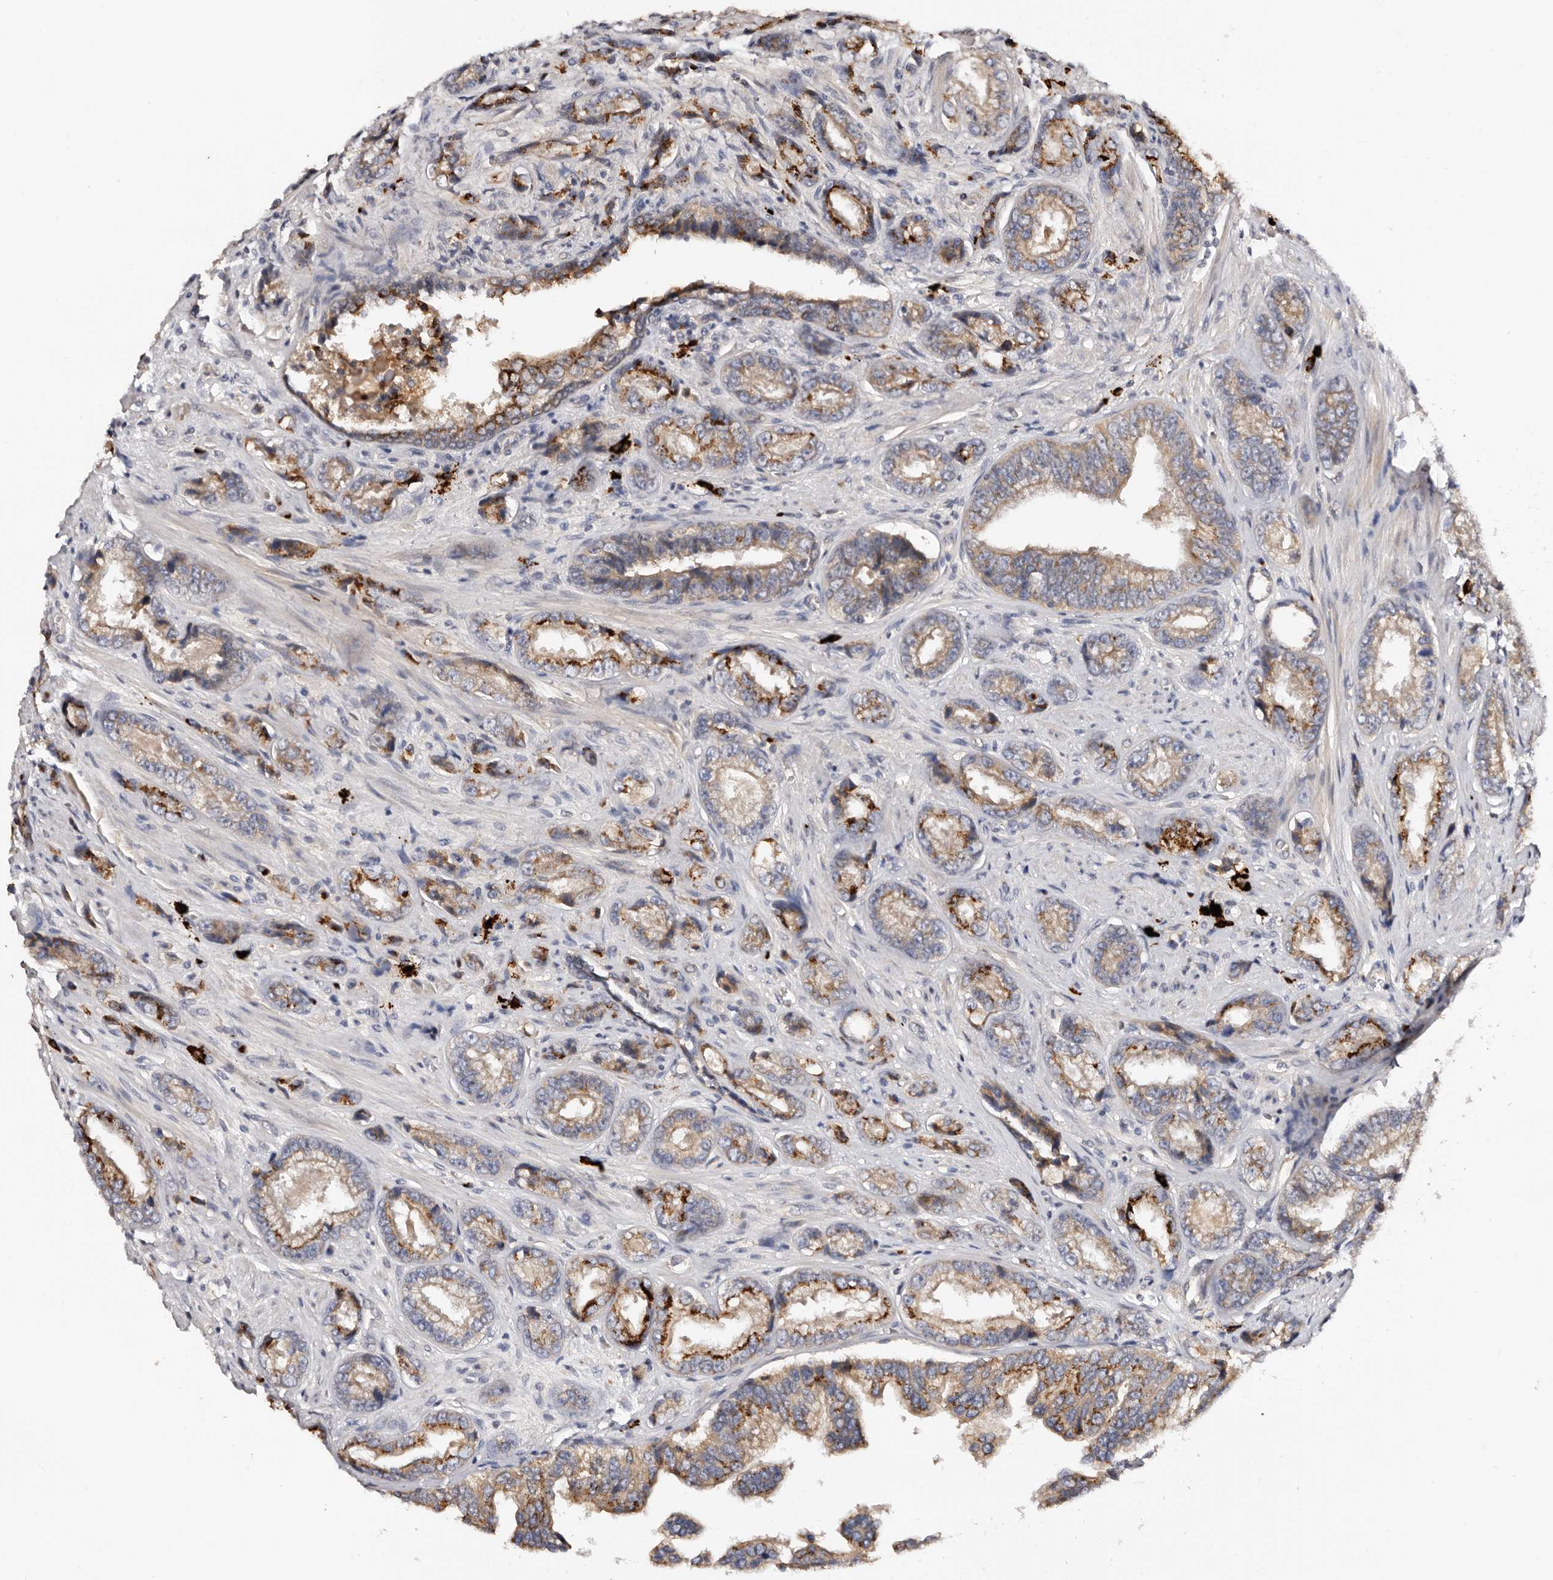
{"staining": {"intensity": "moderate", "quantity": ">75%", "location": "cytoplasmic/membranous"}, "tissue": "prostate cancer", "cell_type": "Tumor cells", "image_type": "cancer", "snomed": [{"axis": "morphology", "description": "Adenocarcinoma, High grade"}, {"axis": "topography", "description": "Prostate"}], "caption": "This micrograph demonstrates prostate cancer stained with IHC to label a protein in brown. The cytoplasmic/membranous of tumor cells show moderate positivity for the protein. Nuclei are counter-stained blue.", "gene": "DACT2", "patient": {"sex": "male", "age": 61}}